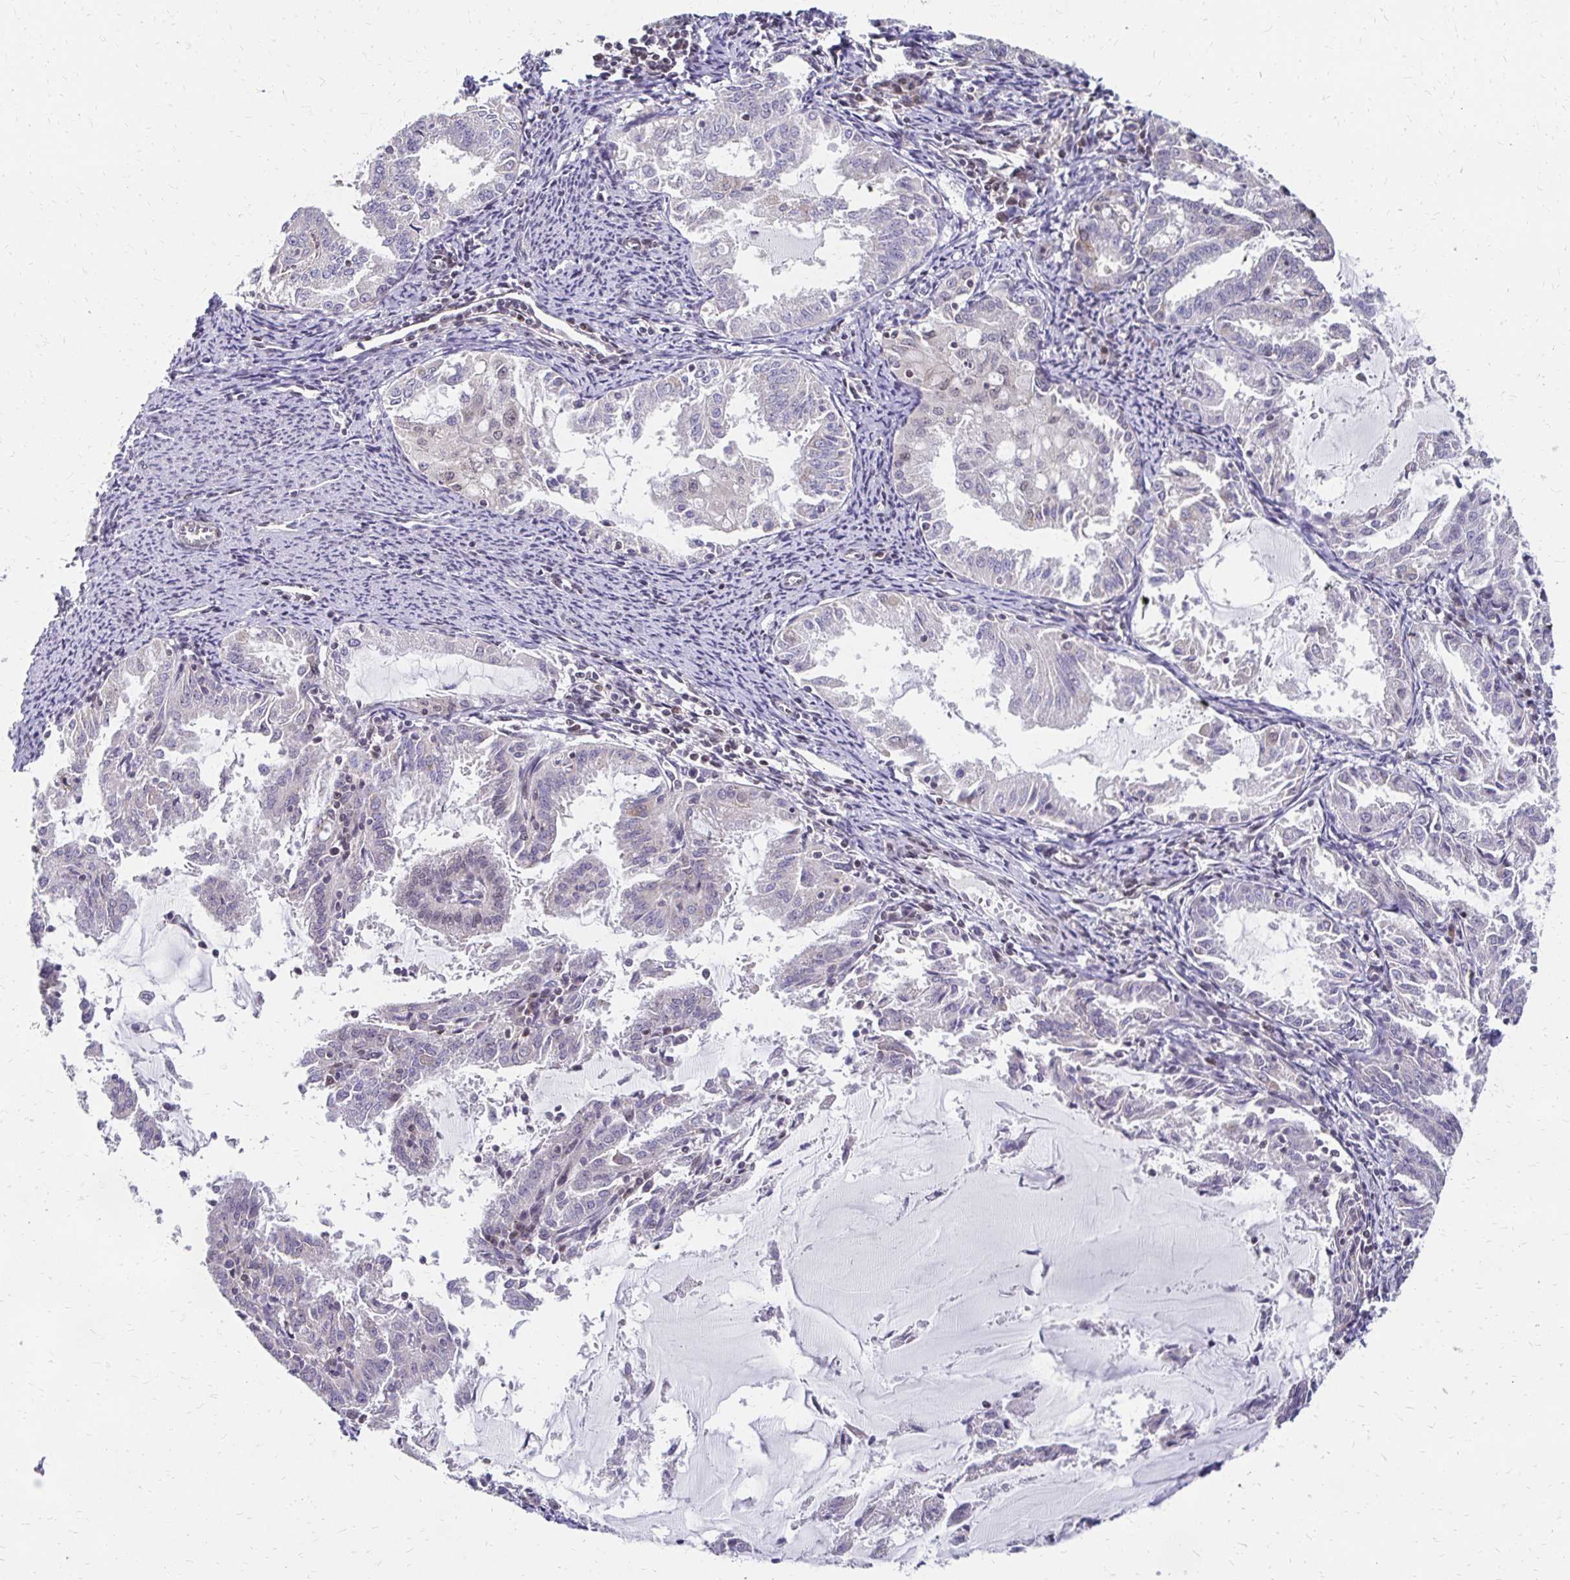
{"staining": {"intensity": "negative", "quantity": "none", "location": "none"}, "tissue": "endometrial cancer", "cell_type": "Tumor cells", "image_type": "cancer", "snomed": [{"axis": "morphology", "description": "Adenocarcinoma, NOS"}, {"axis": "topography", "description": "Endometrium"}], "caption": "A high-resolution image shows immunohistochemistry (IHC) staining of endometrial adenocarcinoma, which demonstrates no significant expression in tumor cells.", "gene": "CBX7", "patient": {"sex": "female", "age": 70}}